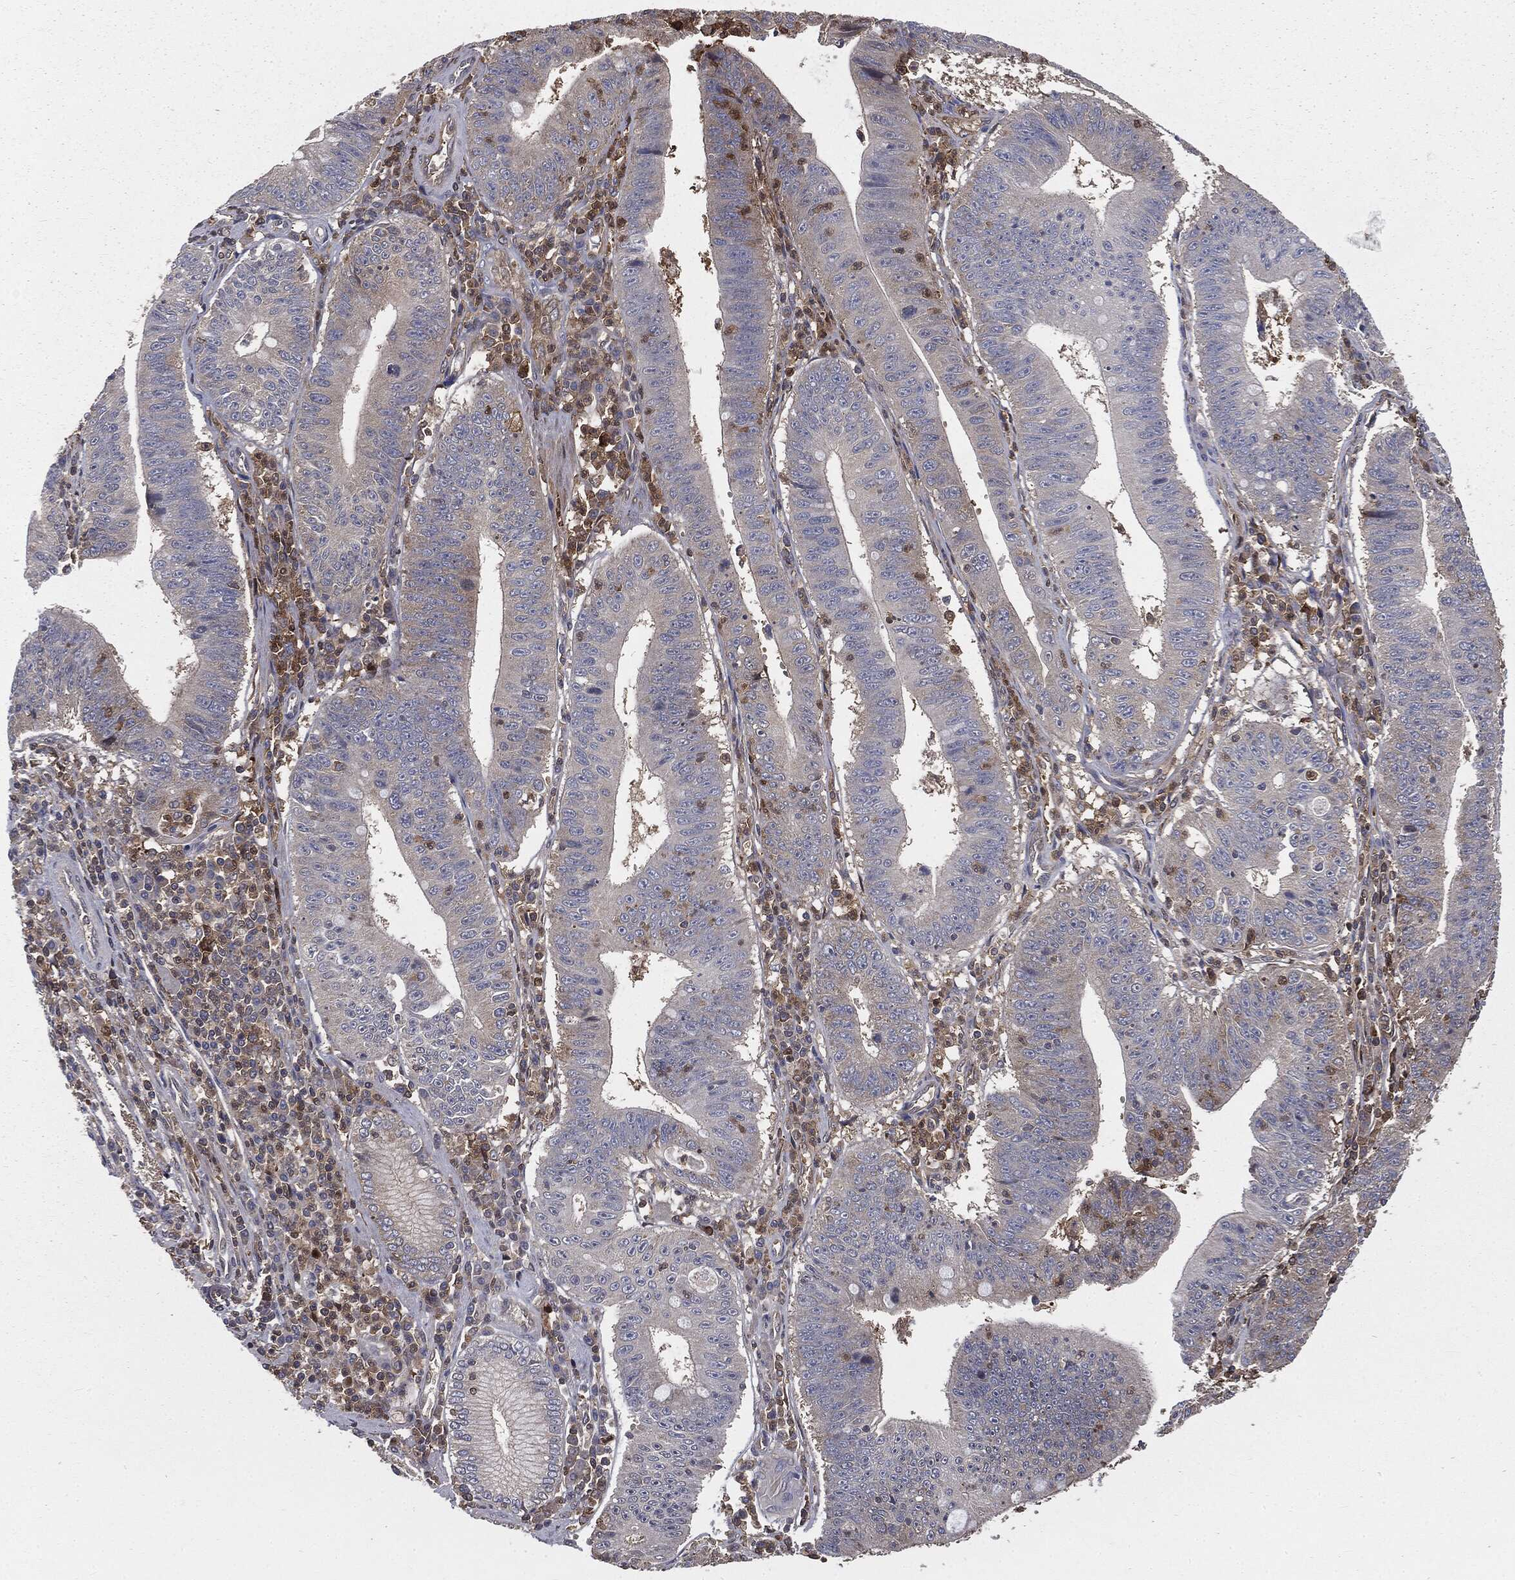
{"staining": {"intensity": "weak", "quantity": "25%-75%", "location": "cytoplasmic/membranous"}, "tissue": "stomach cancer", "cell_type": "Tumor cells", "image_type": "cancer", "snomed": [{"axis": "morphology", "description": "Adenocarcinoma, NOS"}, {"axis": "topography", "description": "Stomach"}], "caption": "Adenocarcinoma (stomach) was stained to show a protein in brown. There is low levels of weak cytoplasmic/membranous positivity in about 25%-75% of tumor cells. (IHC, brightfield microscopy, high magnification).", "gene": "GNB5", "patient": {"sex": "male", "age": 59}}